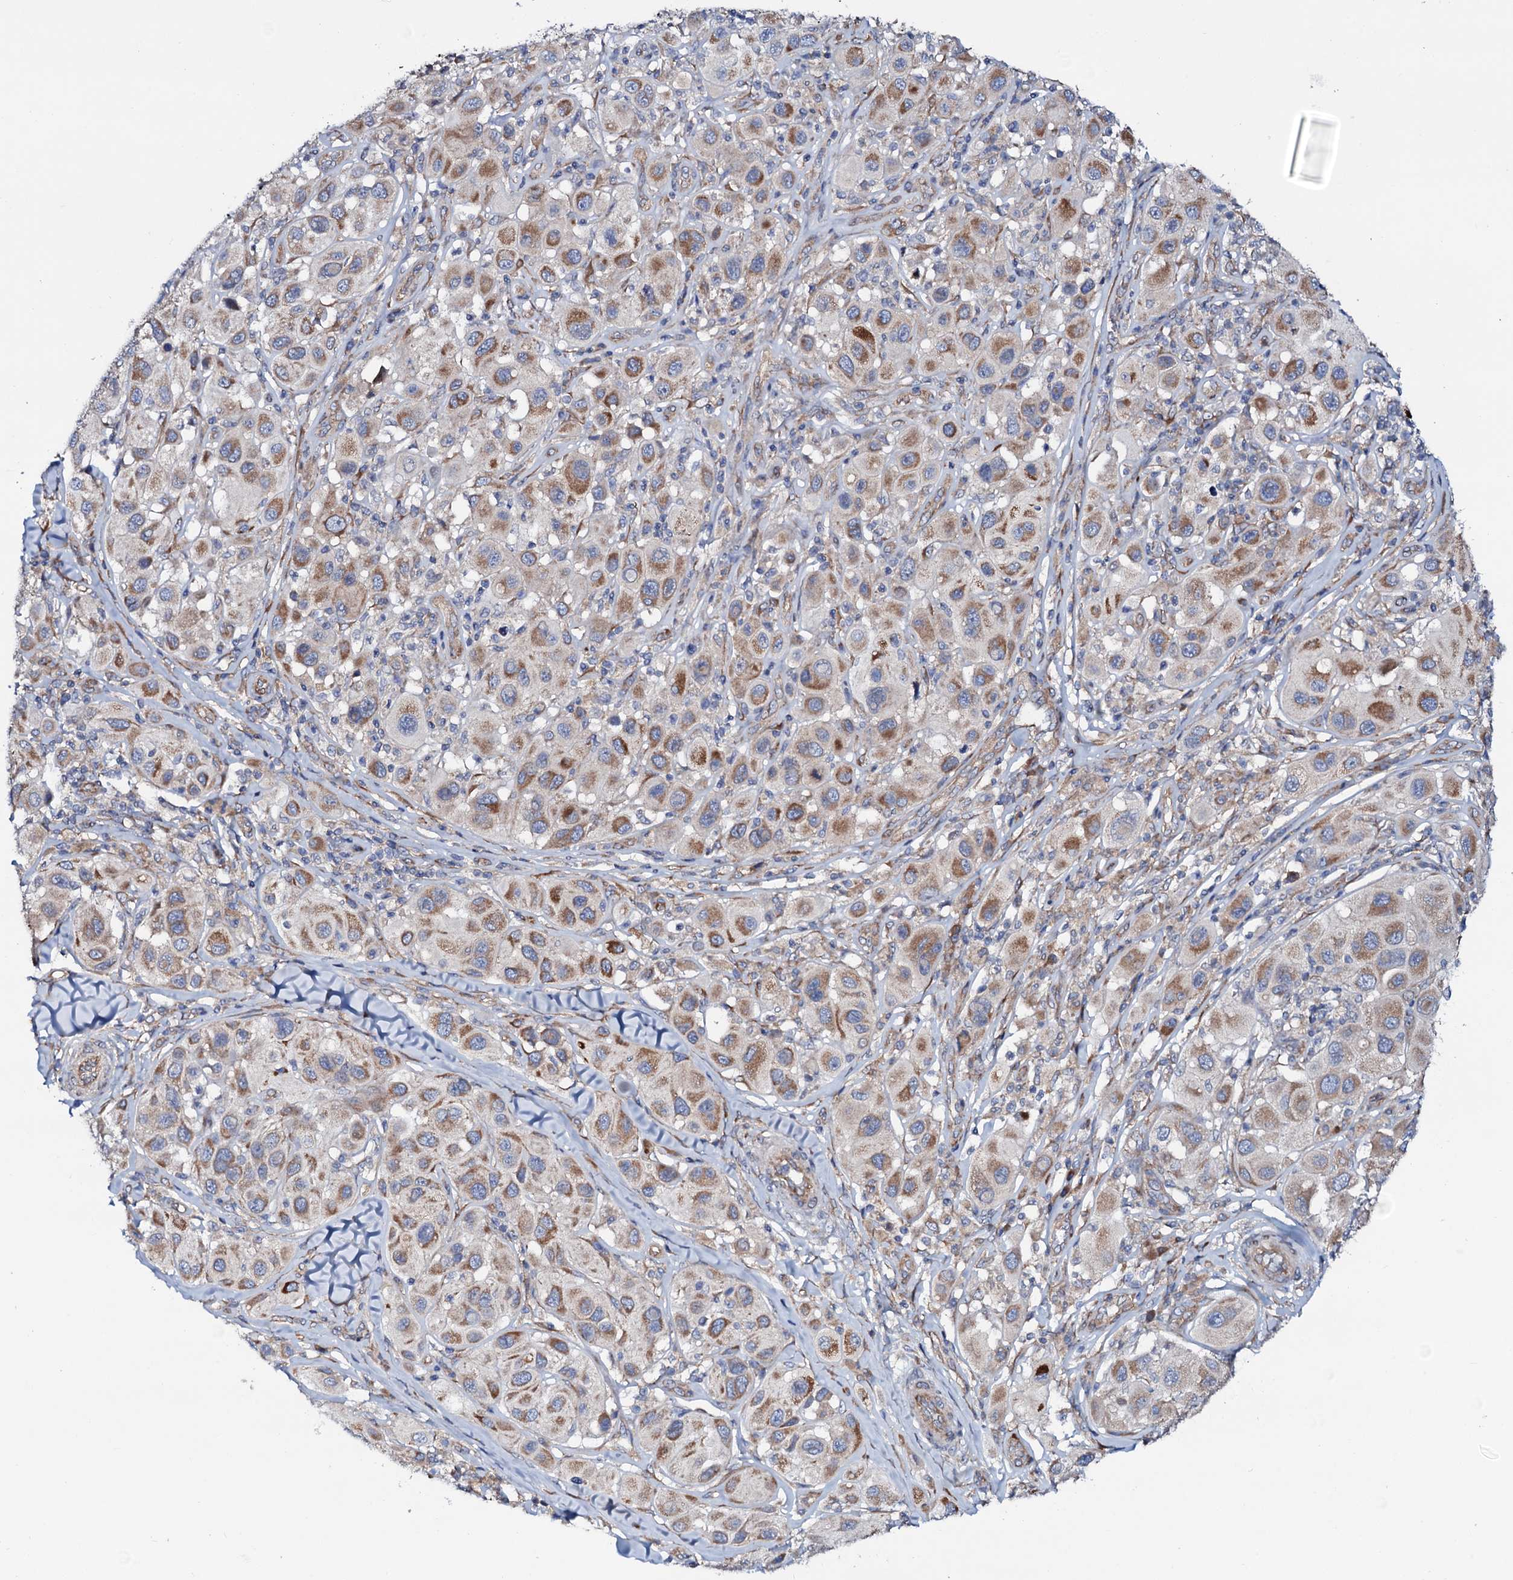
{"staining": {"intensity": "moderate", "quantity": ">75%", "location": "cytoplasmic/membranous"}, "tissue": "melanoma", "cell_type": "Tumor cells", "image_type": "cancer", "snomed": [{"axis": "morphology", "description": "Malignant melanoma, Metastatic site"}, {"axis": "topography", "description": "Skin"}], "caption": "High-power microscopy captured an immunohistochemistry (IHC) image of melanoma, revealing moderate cytoplasmic/membranous positivity in approximately >75% of tumor cells.", "gene": "STARD13", "patient": {"sex": "male", "age": 41}}